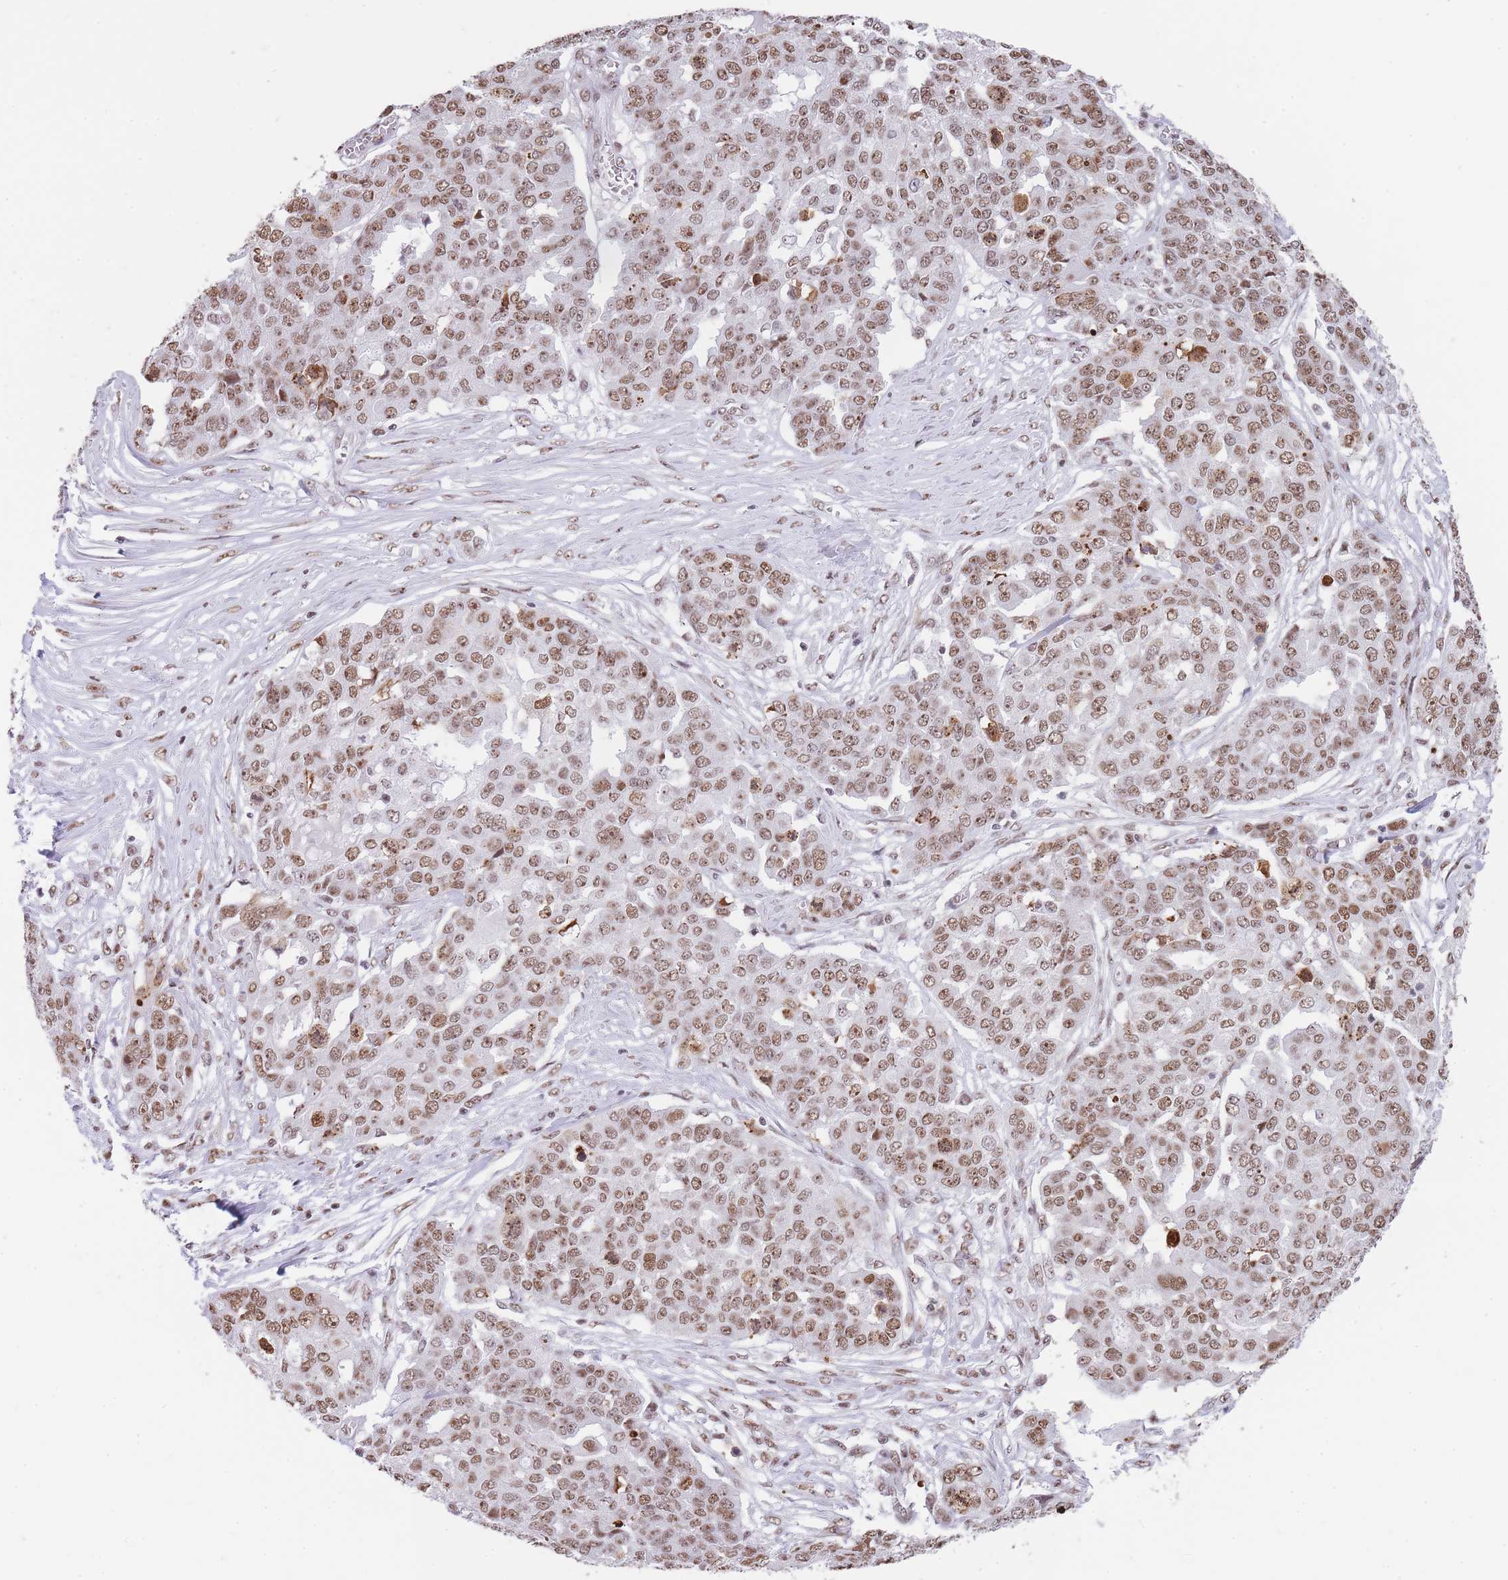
{"staining": {"intensity": "moderate", "quantity": ">75%", "location": "nuclear"}, "tissue": "ovarian cancer", "cell_type": "Tumor cells", "image_type": "cancer", "snomed": [{"axis": "morphology", "description": "Cystadenocarcinoma, serous, NOS"}, {"axis": "topography", "description": "Soft tissue"}, {"axis": "topography", "description": "Ovary"}], "caption": "A micrograph of human ovarian serous cystadenocarcinoma stained for a protein reveals moderate nuclear brown staining in tumor cells. The protein of interest is shown in brown color, while the nuclei are stained blue.", "gene": "EVC2", "patient": {"sex": "female", "age": 57}}